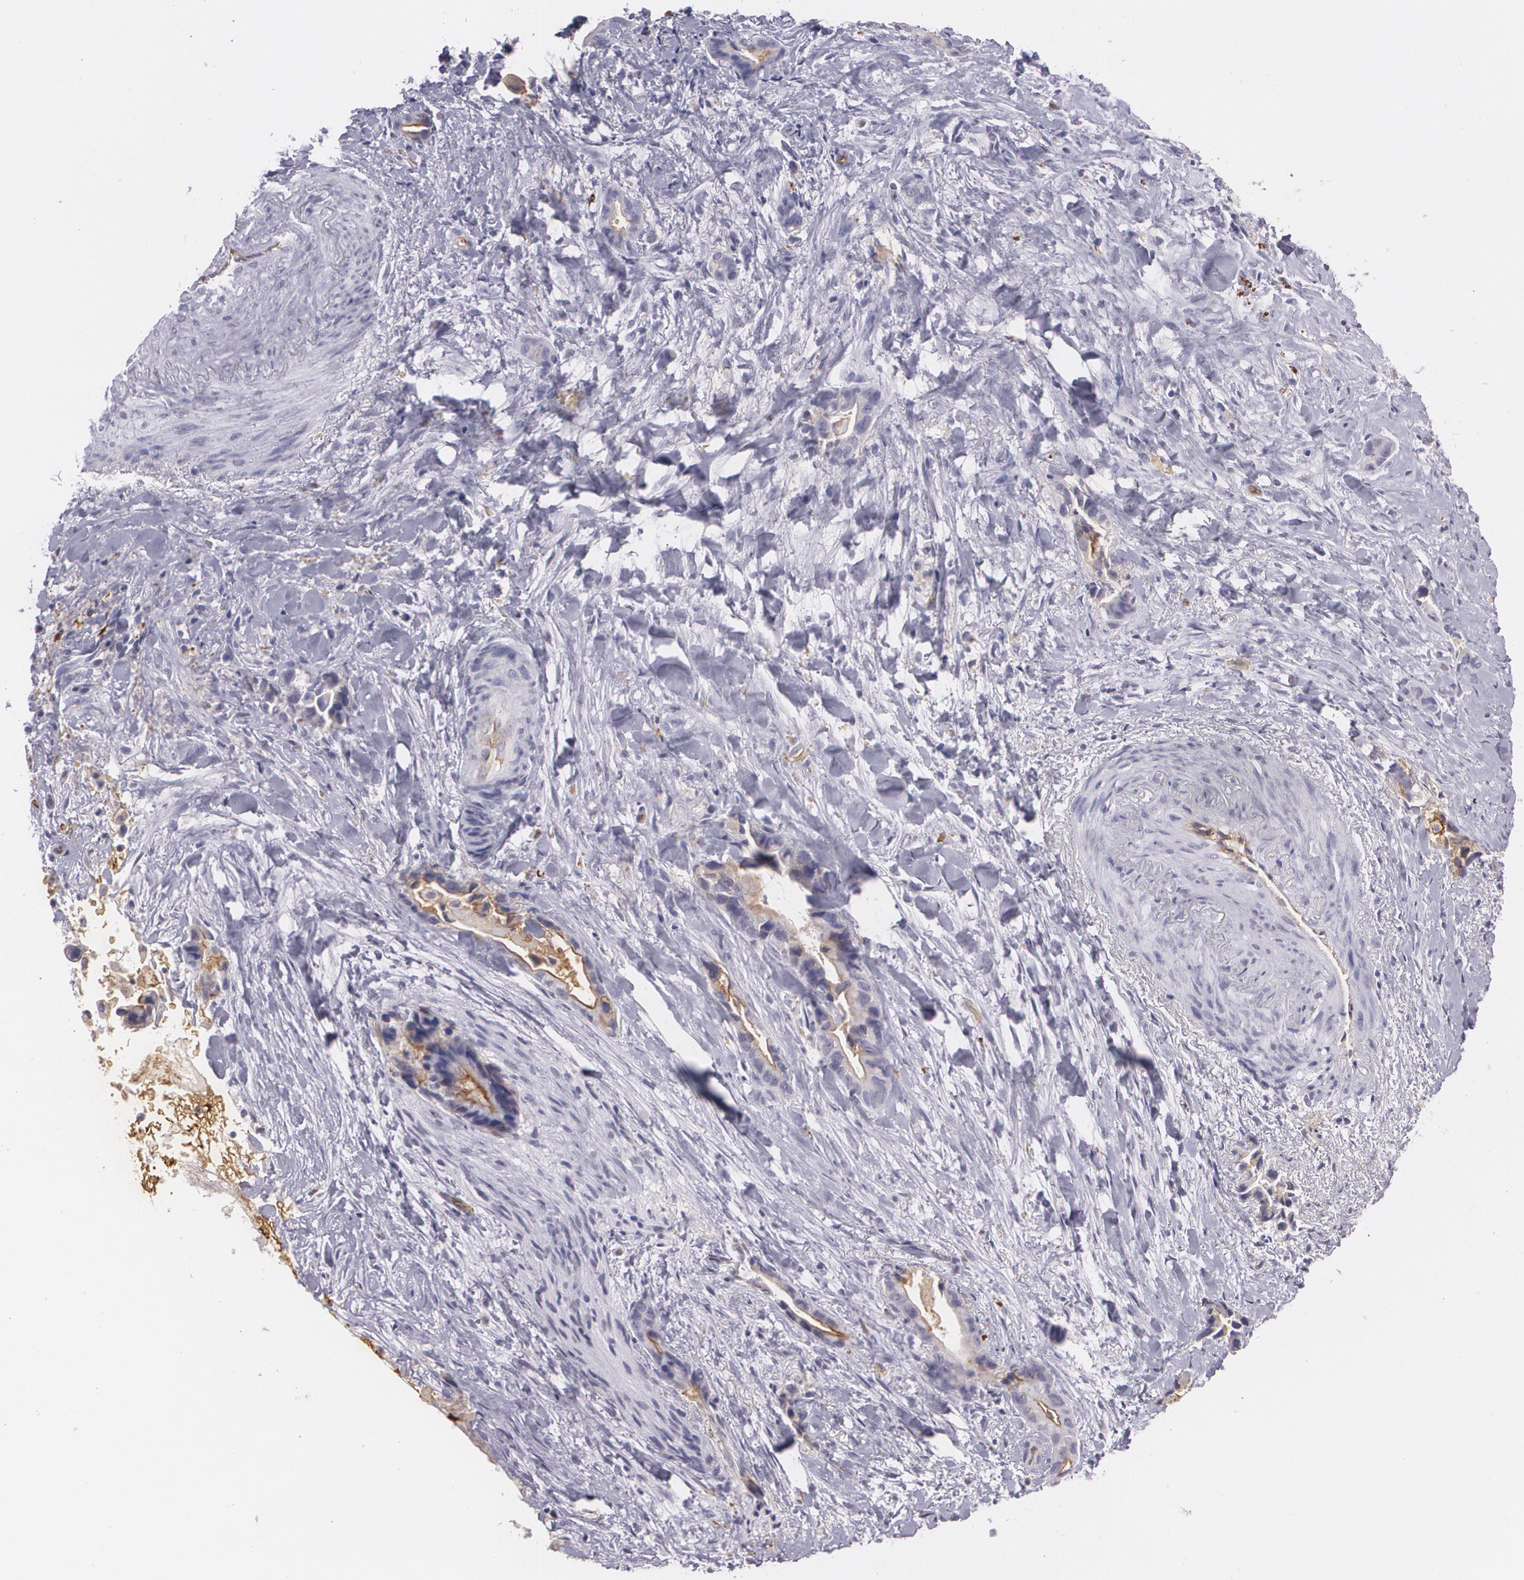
{"staining": {"intensity": "negative", "quantity": "none", "location": "none"}, "tissue": "liver cancer", "cell_type": "Tumor cells", "image_type": "cancer", "snomed": [{"axis": "morphology", "description": "Cholangiocarcinoma"}, {"axis": "topography", "description": "Liver"}], "caption": "Liver cholangiocarcinoma stained for a protein using immunohistochemistry (IHC) reveals no expression tumor cells.", "gene": "ACE", "patient": {"sex": "female", "age": 55}}